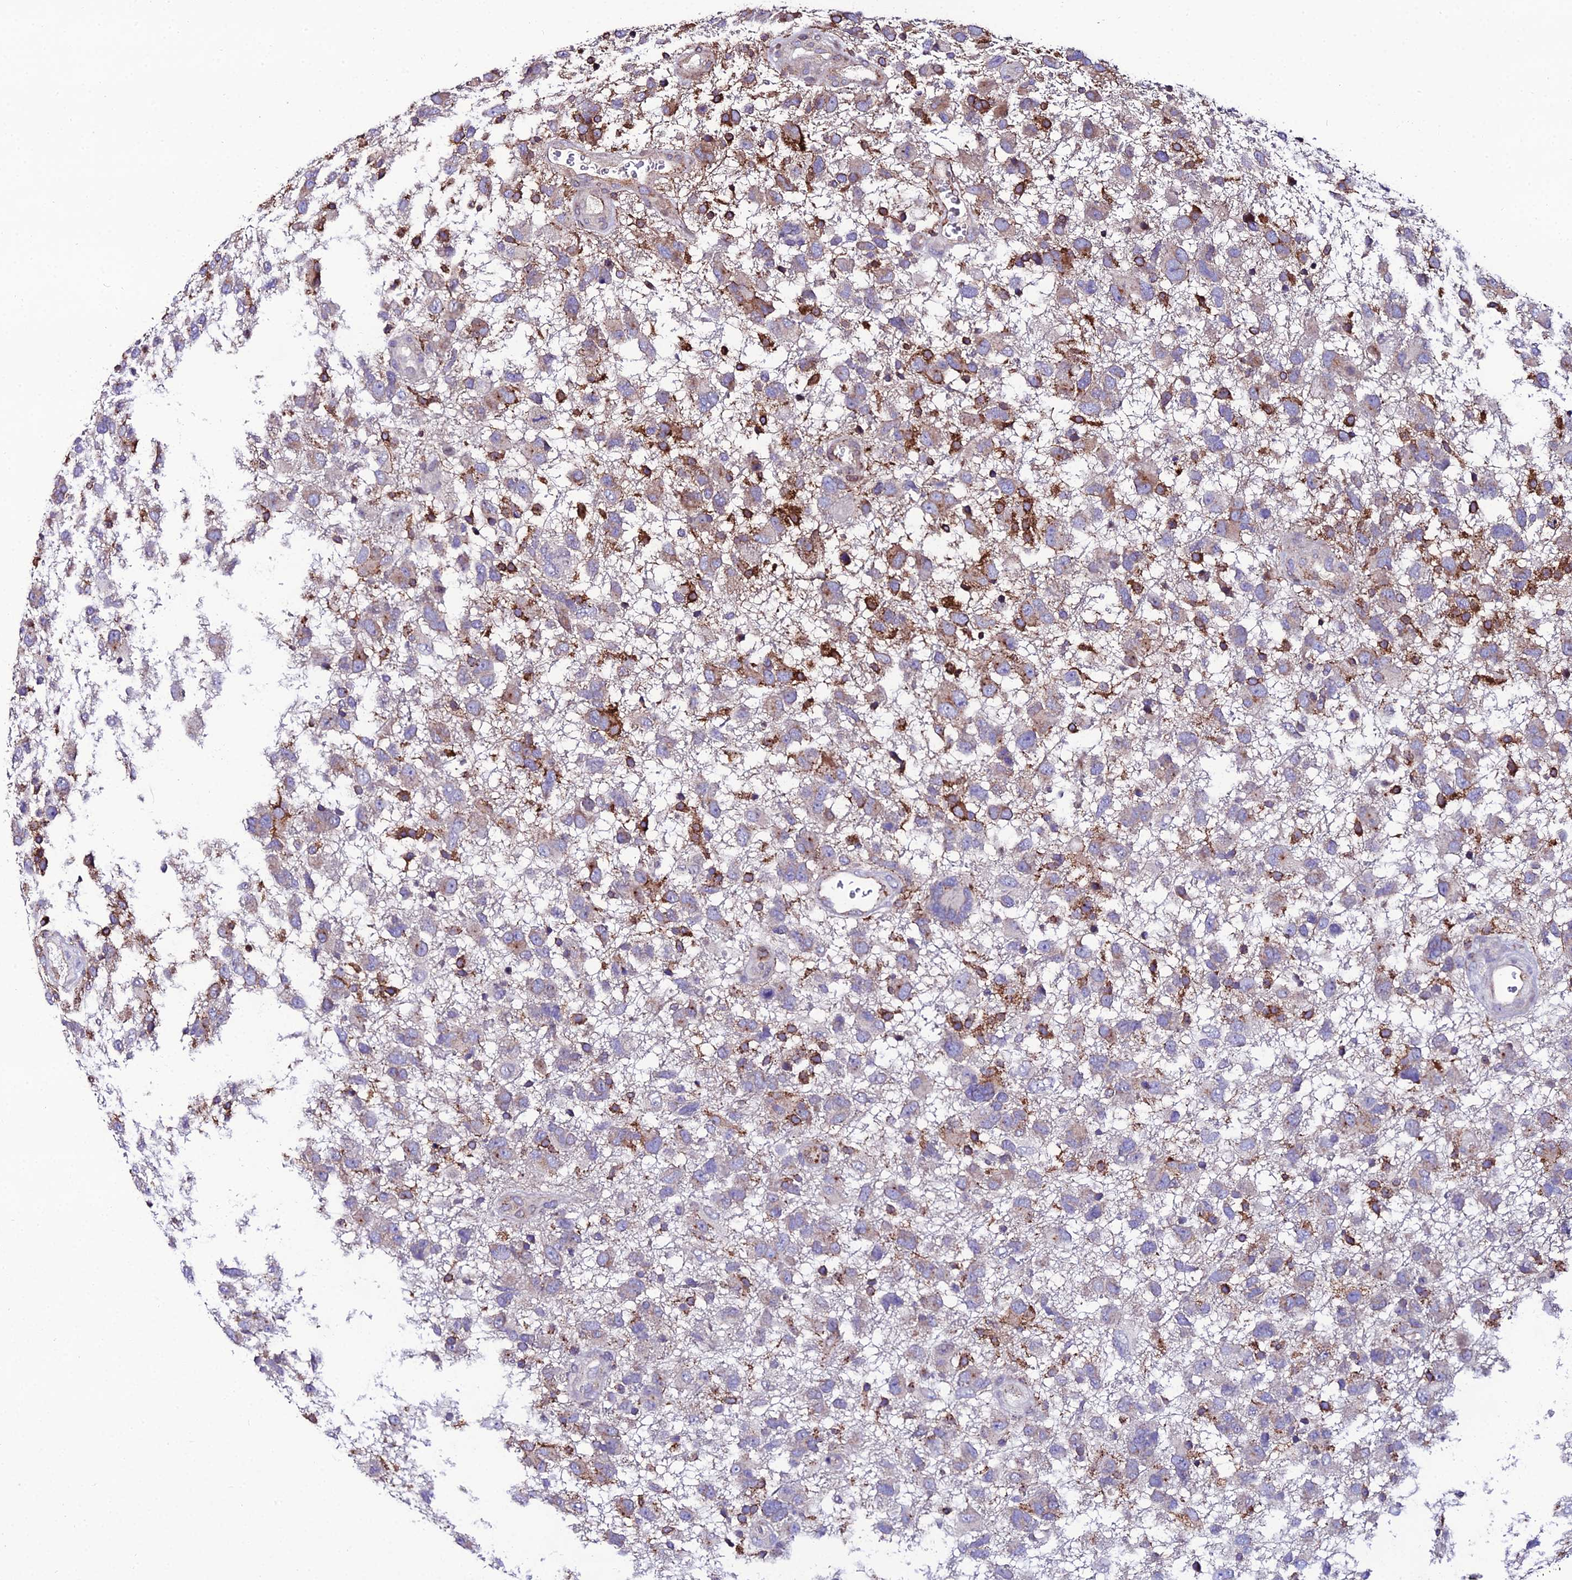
{"staining": {"intensity": "strong", "quantity": "<25%", "location": "cytoplasmic/membranous"}, "tissue": "glioma", "cell_type": "Tumor cells", "image_type": "cancer", "snomed": [{"axis": "morphology", "description": "Glioma, malignant, High grade"}, {"axis": "topography", "description": "Brain"}], "caption": "A micrograph of glioma stained for a protein shows strong cytoplasmic/membranous brown staining in tumor cells.", "gene": "DDX19A", "patient": {"sex": "male", "age": 61}}